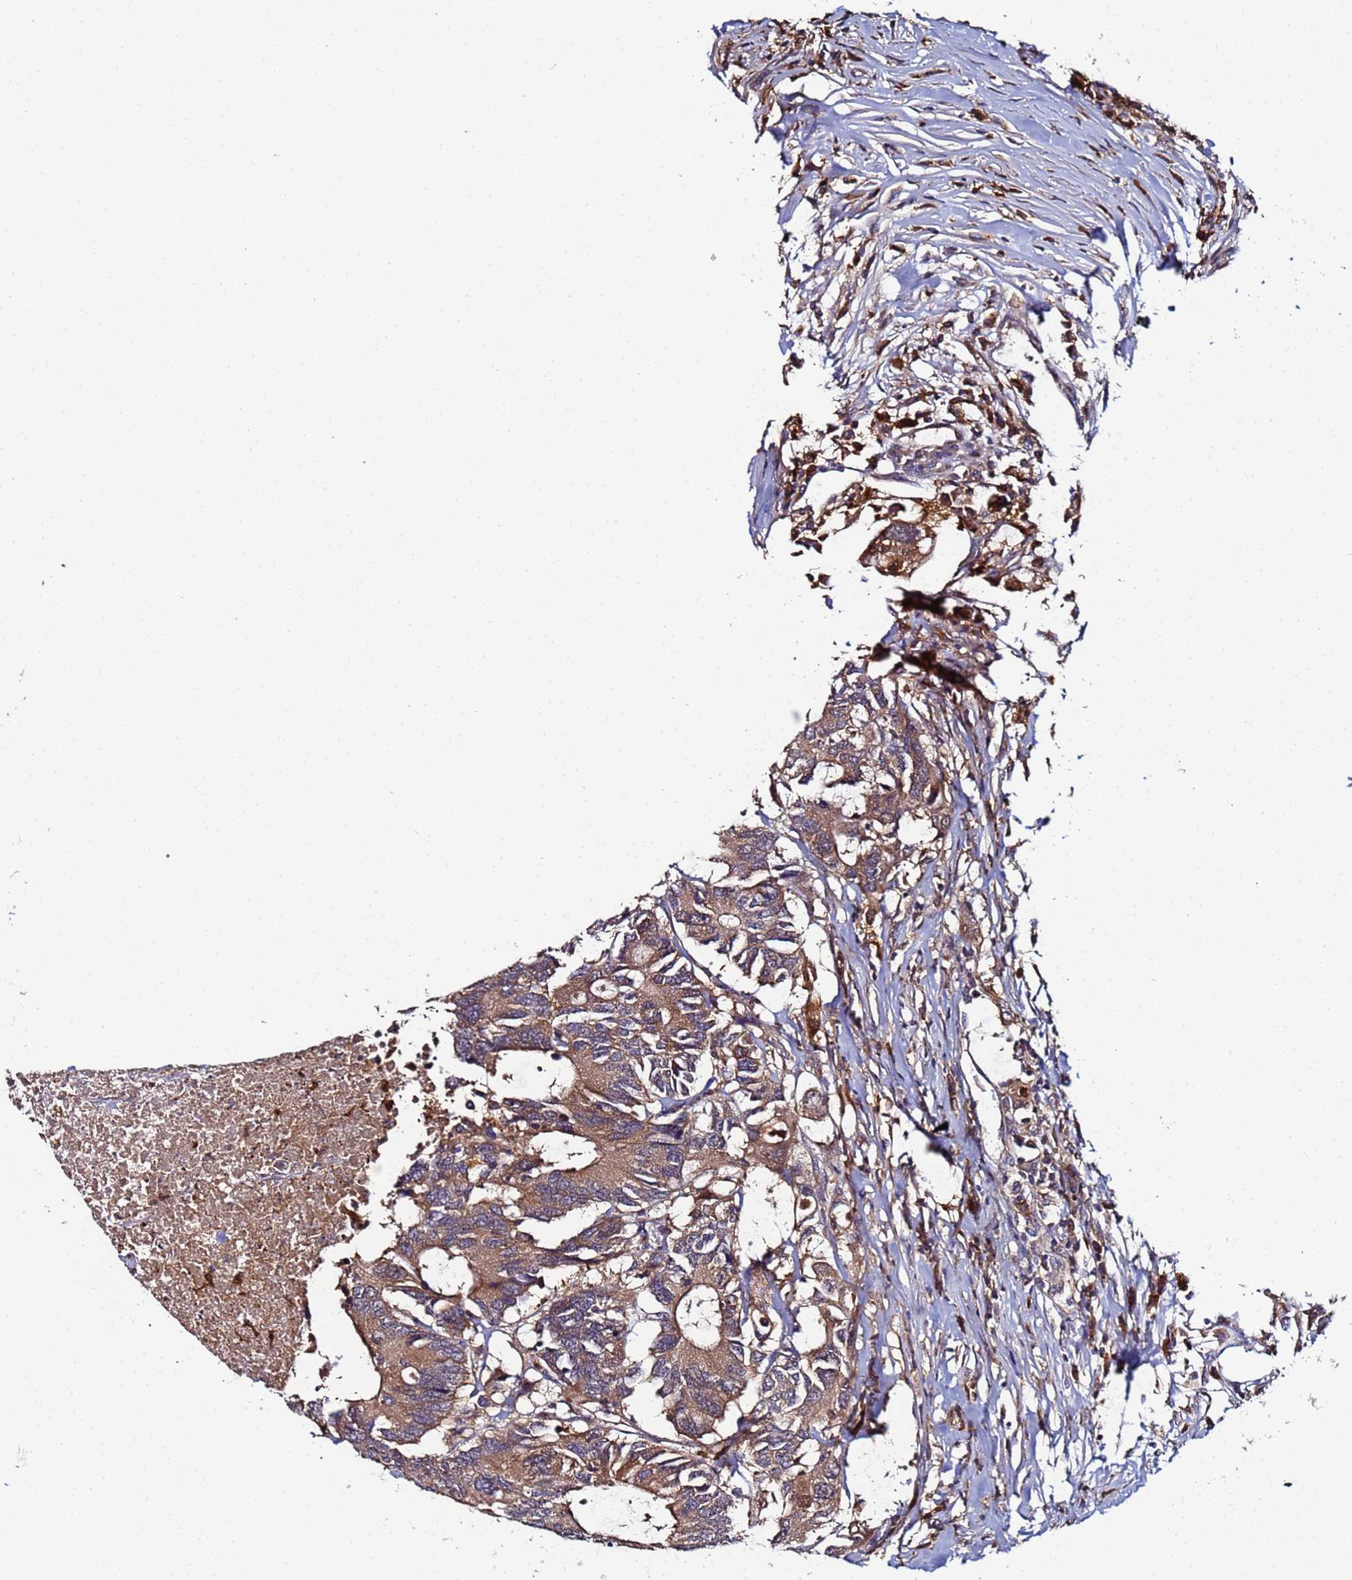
{"staining": {"intensity": "moderate", "quantity": ">75%", "location": "cytoplasmic/membranous"}, "tissue": "colorectal cancer", "cell_type": "Tumor cells", "image_type": "cancer", "snomed": [{"axis": "morphology", "description": "Adenocarcinoma, NOS"}, {"axis": "topography", "description": "Colon"}], "caption": "Protein analysis of adenocarcinoma (colorectal) tissue reveals moderate cytoplasmic/membranous expression in approximately >75% of tumor cells.", "gene": "CCDC127", "patient": {"sex": "male", "age": 71}}